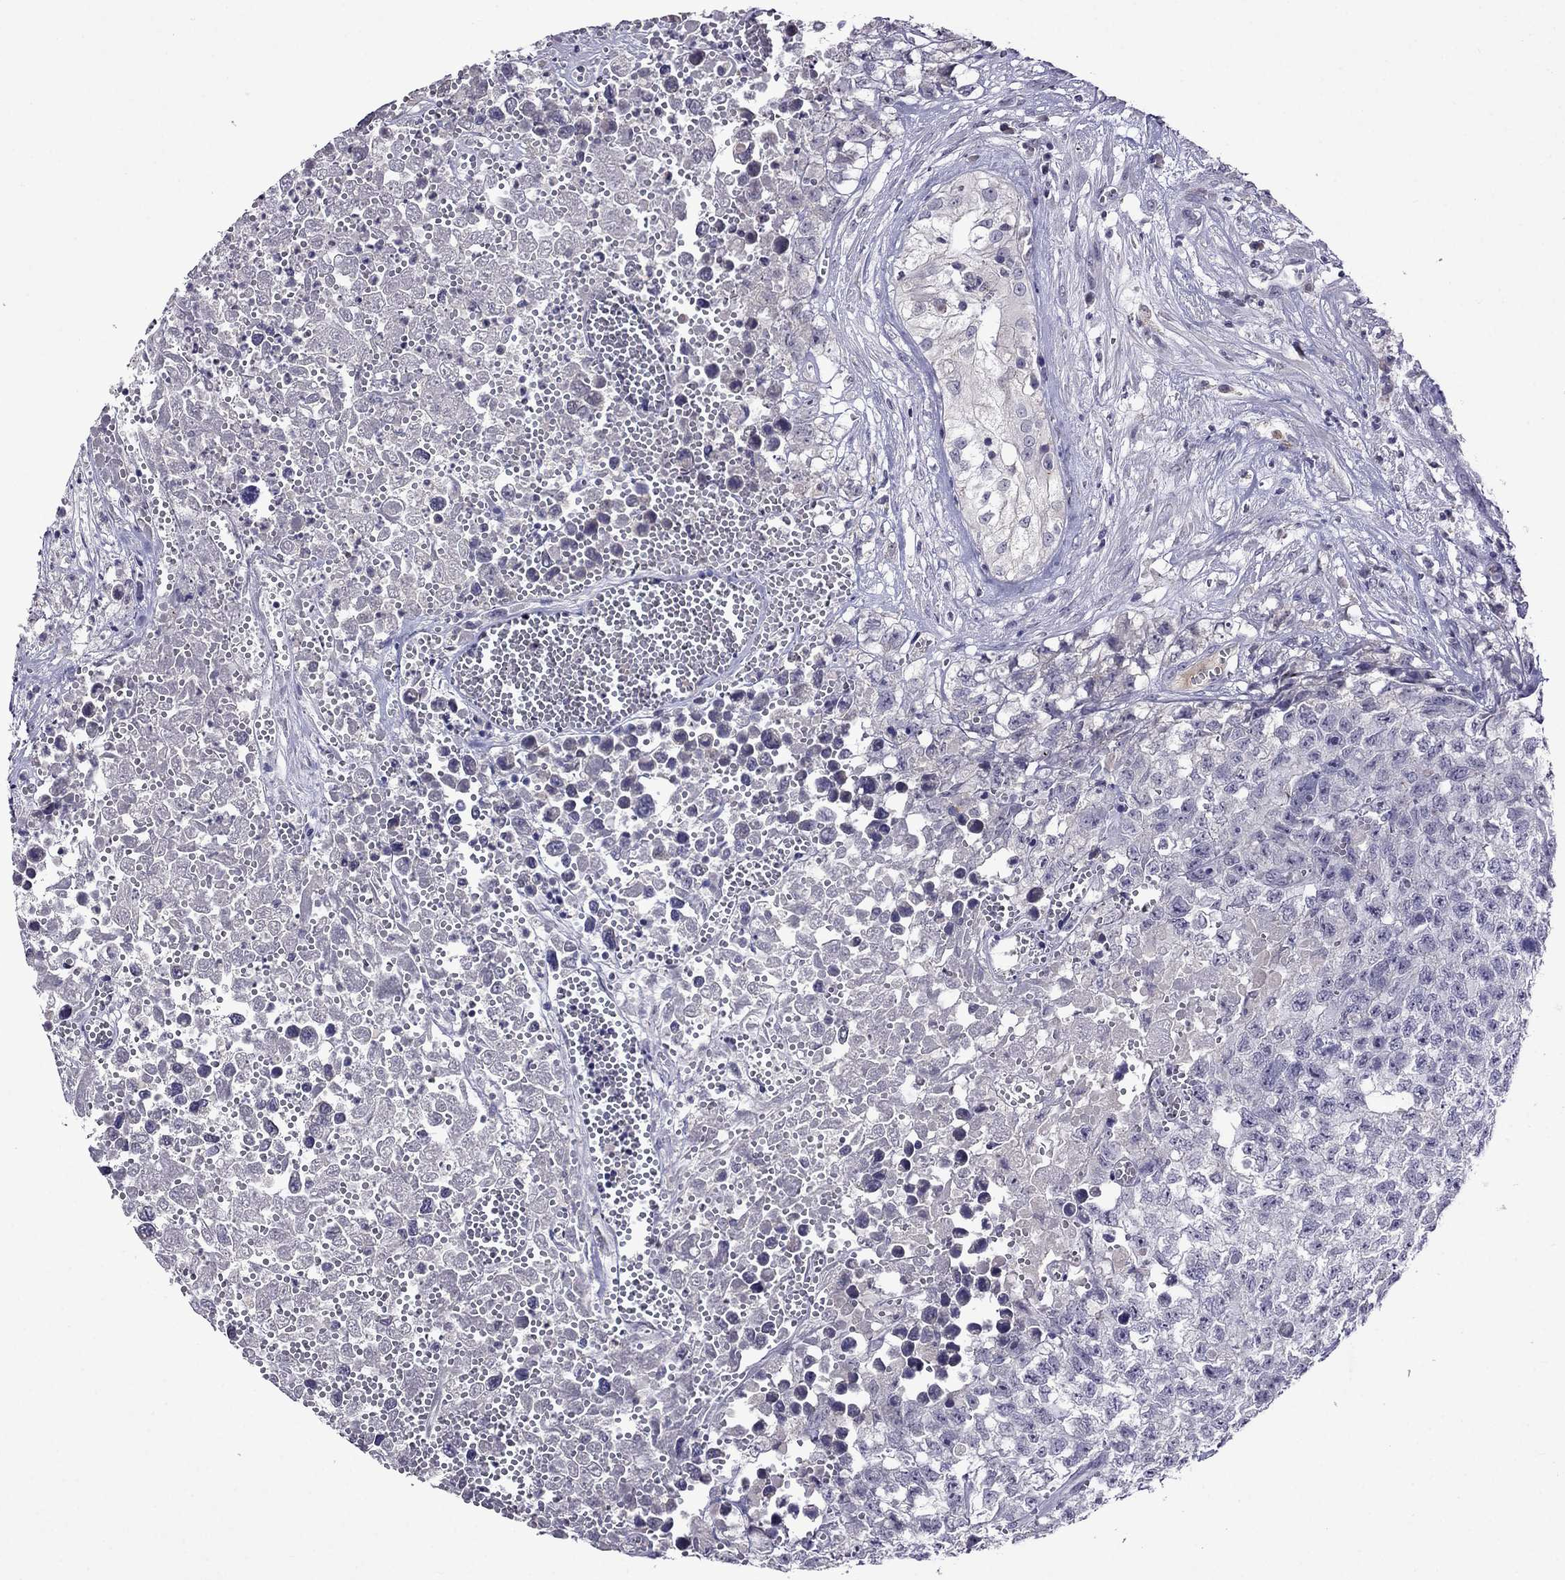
{"staining": {"intensity": "negative", "quantity": "none", "location": "none"}, "tissue": "testis cancer", "cell_type": "Tumor cells", "image_type": "cancer", "snomed": [{"axis": "morphology", "description": "Seminoma, NOS"}, {"axis": "morphology", "description": "Carcinoma, Embryonal, NOS"}, {"axis": "topography", "description": "Testis"}], "caption": "Tumor cells are negative for protein expression in human testis embryonal carcinoma.", "gene": "SPTBN4", "patient": {"sex": "male", "age": 22}}